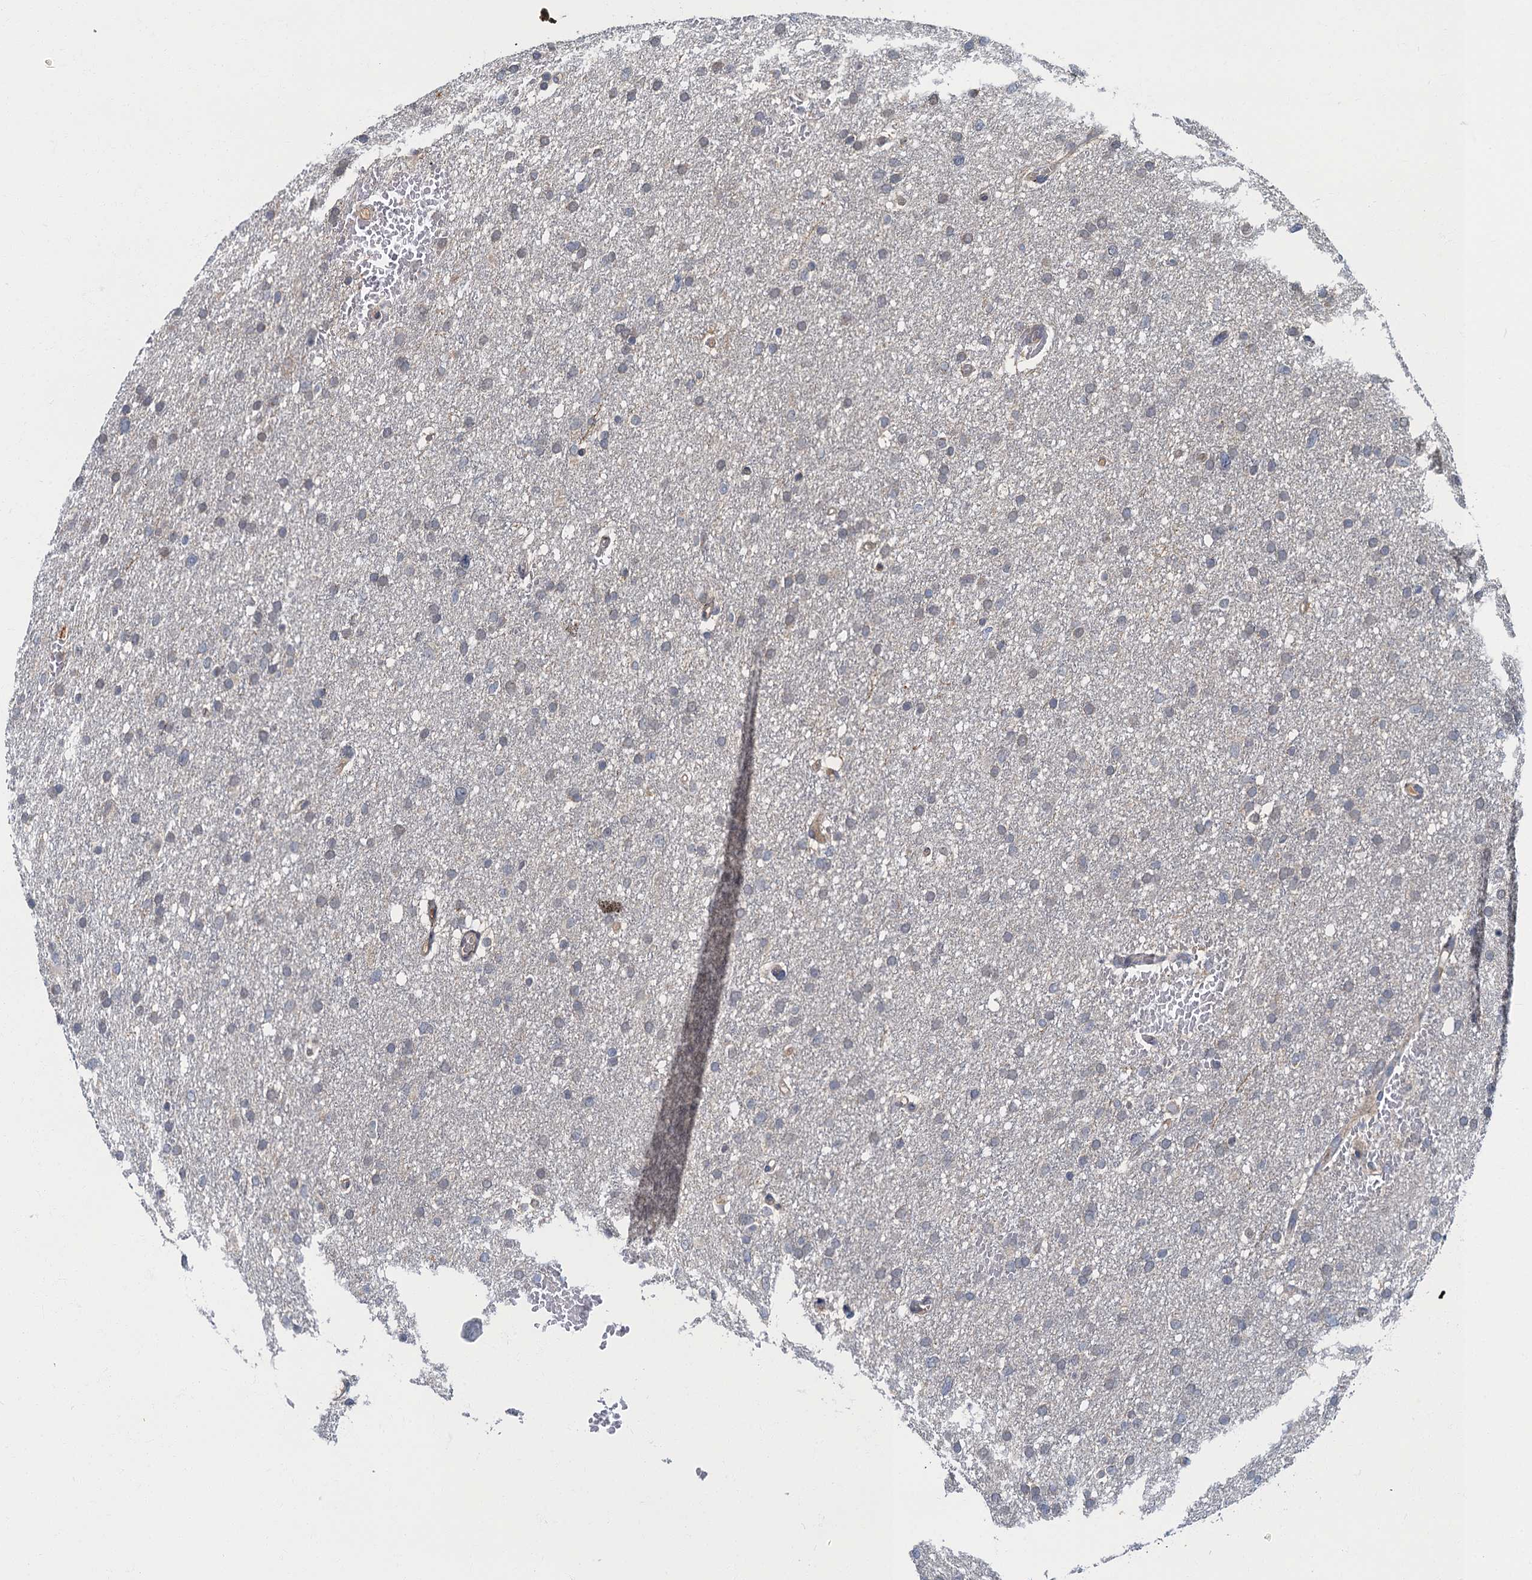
{"staining": {"intensity": "negative", "quantity": "none", "location": "none"}, "tissue": "glioma", "cell_type": "Tumor cells", "image_type": "cancer", "snomed": [{"axis": "morphology", "description": "Glioma, malignant, High grade"}, {"axis": "topography", "description": "Cerebral cortex"}], "caption": "Immunohistochemistry micrograph of malignant glioma (high-grade) stained for a protein (brown), which displays no expression in tumor cells. (Brightfield microscopy of DAB (3,3'-diaminobenzidine) immunohistochemistry (IHC) at high magnification).", "gene": "WDCP", "patient": {"sex": "female", "age": 36}}